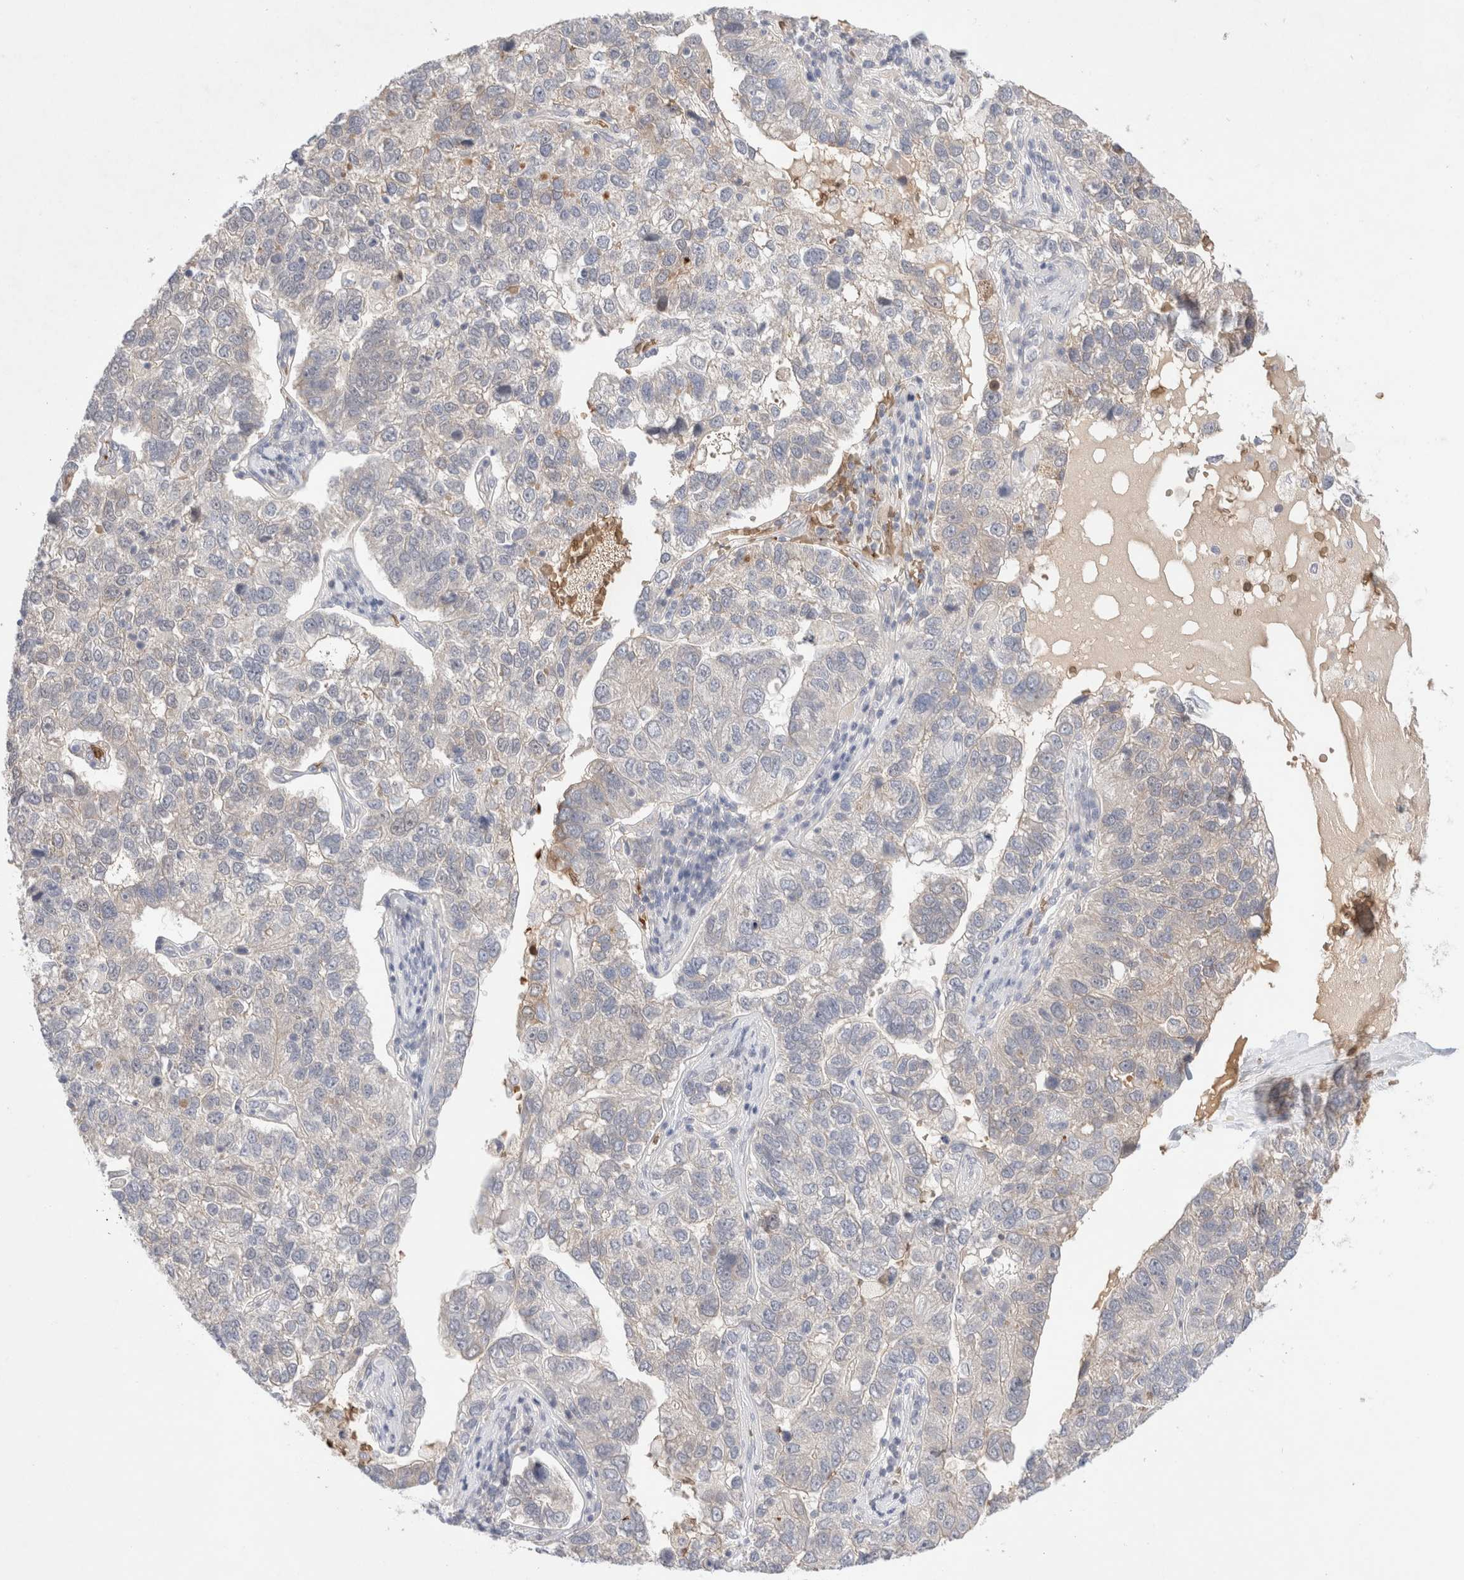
{"staining": {"intensity": "strong", "quantity": "<25%", "location": "cytoplasmic/membranous"}, "tissue": "pancreatic cancer", "cell_type": "Tumor cells", "image_type": "cancer", "snomed": [{"axis": "morphology", "description": "Adenocarcinoma, NOS"}, {"axis": "topography", "description": "Pancreas"}], "caption": "DAB immunohistochemical staining of human pancreatic cancer (adenocarcinoma) shows strong cytoplasmic/membranous protein positivity in approximately <25% of tumor cells. The staining is performed using DAB brown chromogen to label protein expression. The nuclei are counter-stained blue using hematoxylin.", "gene": "MST1", "patient": {"sex": "female", "age": 61}}